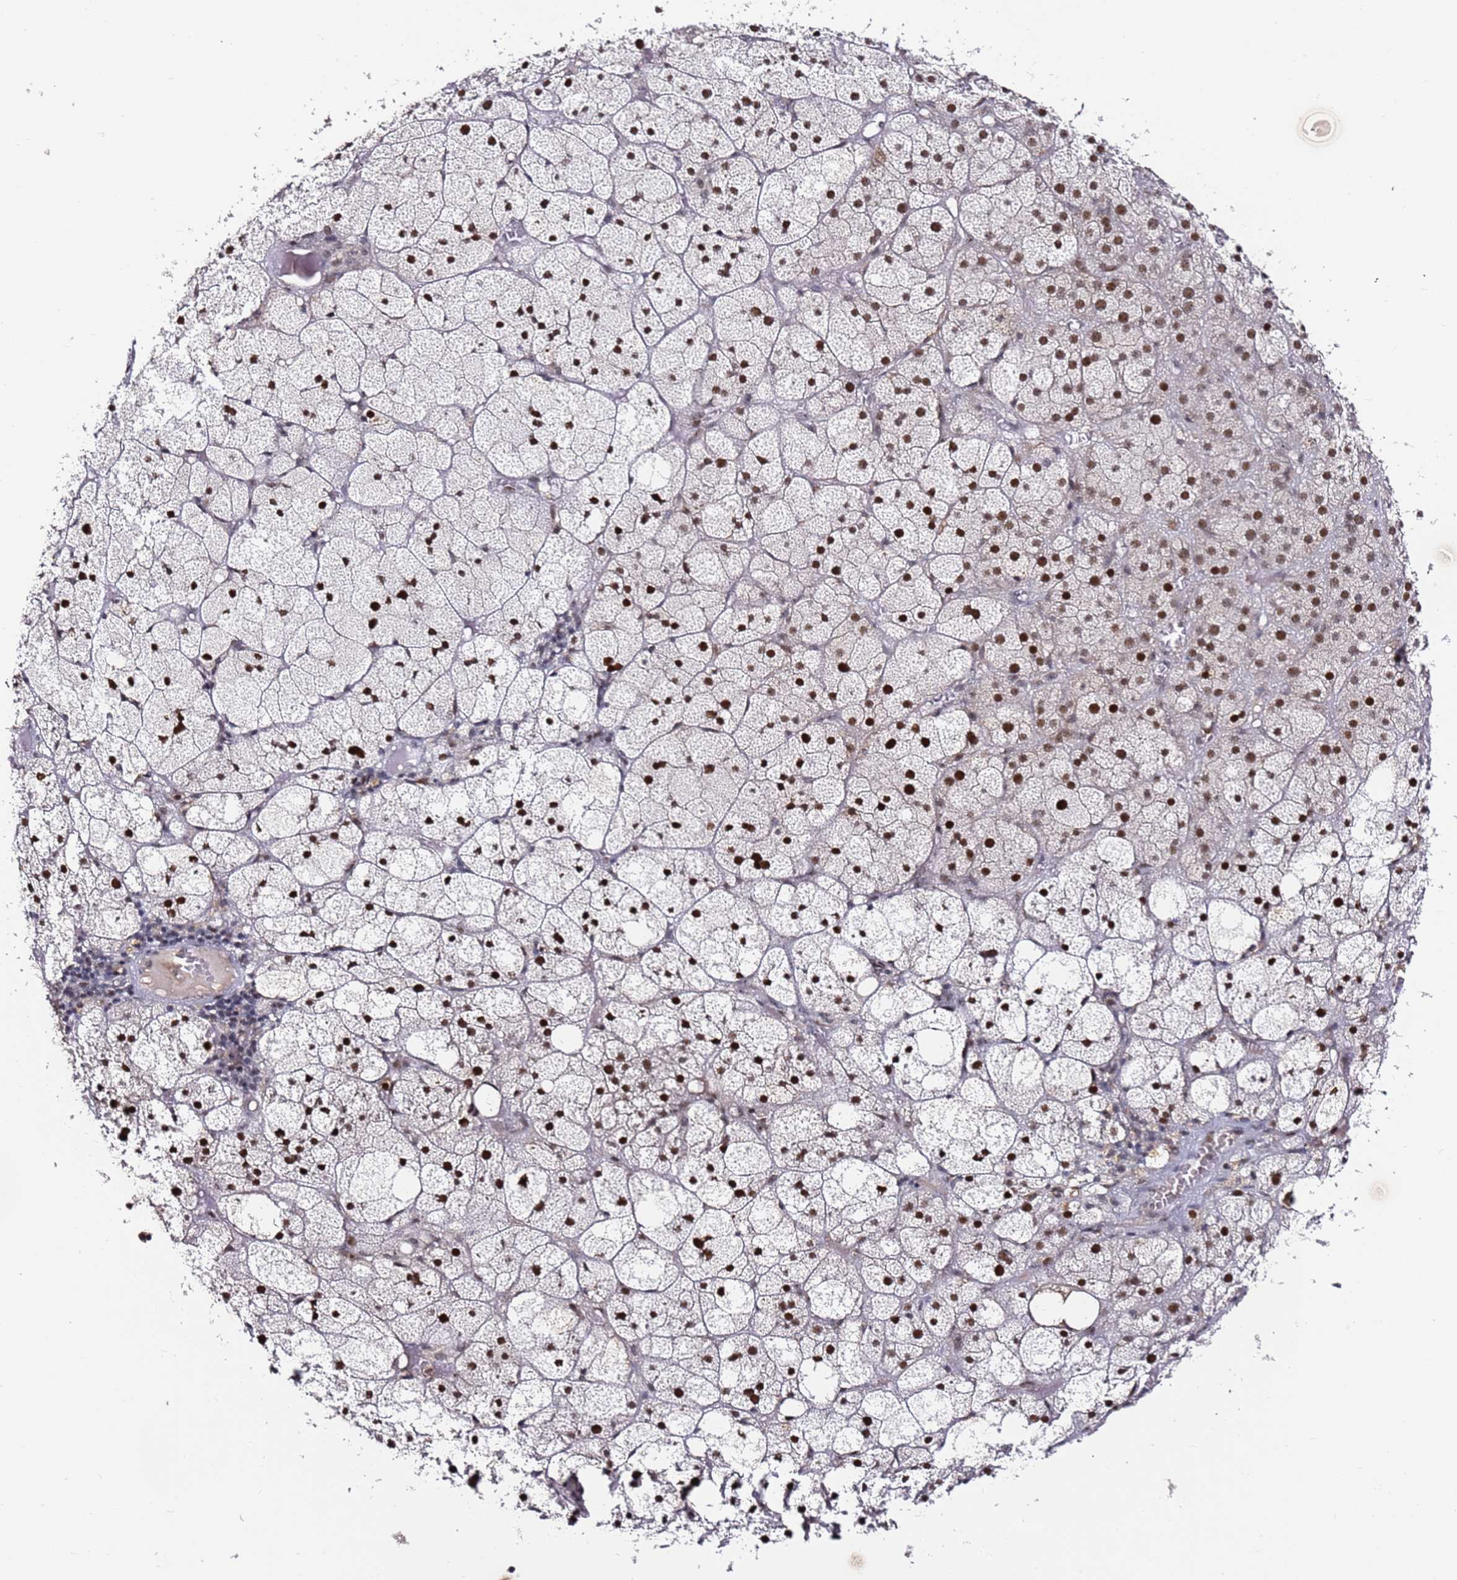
{"staining": {"intensity": "strong", "quantity": ">75%", "location": "nuclear"}, "tissue": "adrenal gland", "cell_type": "Glandular cells", "image_type": "normal", "snomed": [{"axis": "morphology", "description": "Normal tissue, NOS"}, {"axis": "topography", "description": "Adrenal gland"}], "caption": "Adrenal gland stained with immunohistochemistry (IHC) reveals strong nuclear positivity in about >75% of glandular cells.", "gene": "FCF1", "patient": {"sex": "female", "age": 61}}